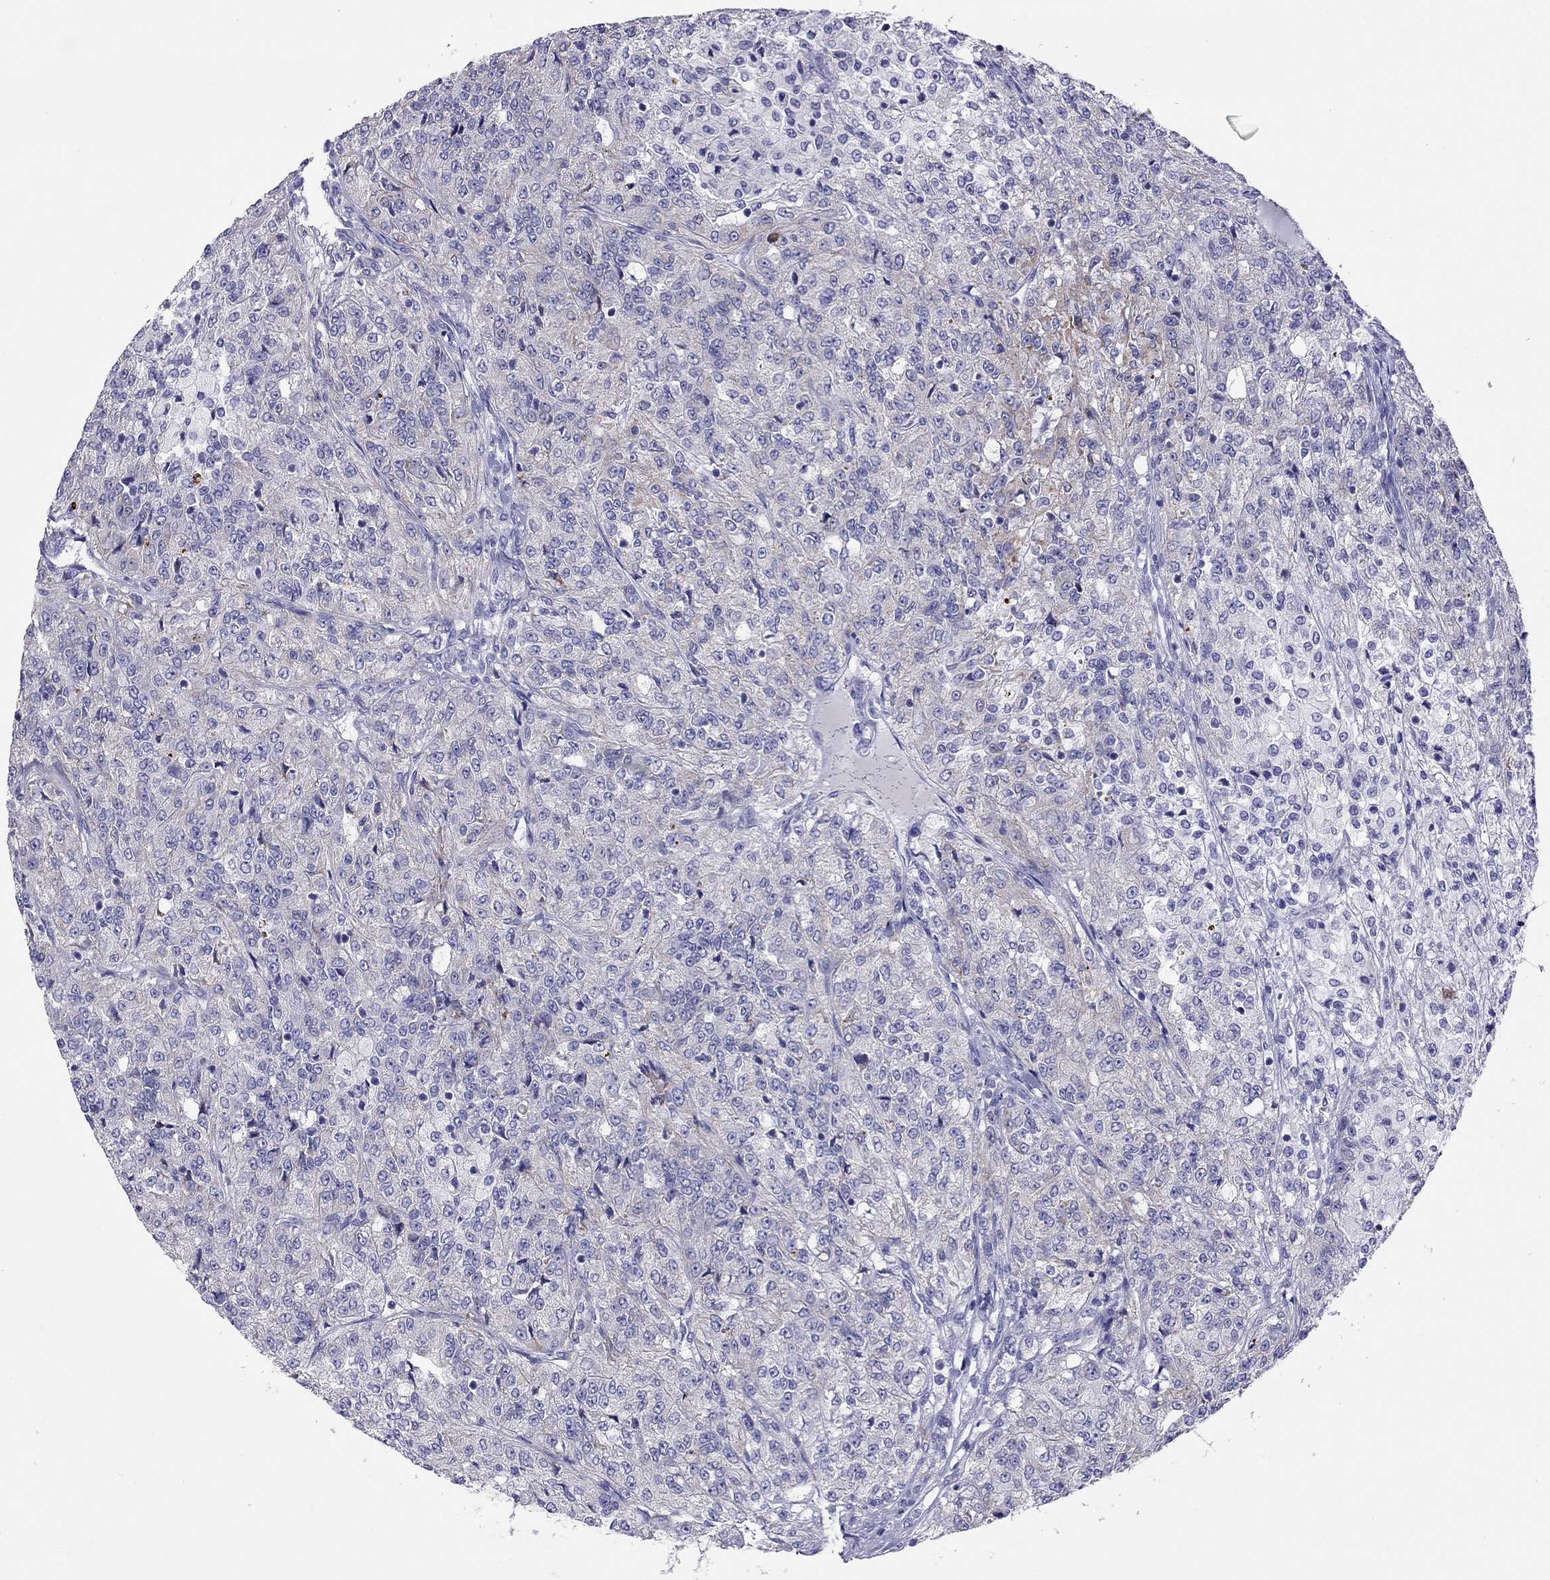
{"staining": {"intensity": "negative", "quantity": "none", "location": "none"}, "tissue": "renal cancer", "cell_type": "Tumor cells", "image_type": "cancer", "snomed": [{"axis": "morphology", "description": "Adenocarcinoma, NOS"}, {"axis": "topography", "description": "Kidney"}], "caption": "Tumor cells are negative for brown protein staining in renal cancer.", "gene": "COL9A1", "patient": {"sex": "female", "age": 63}}